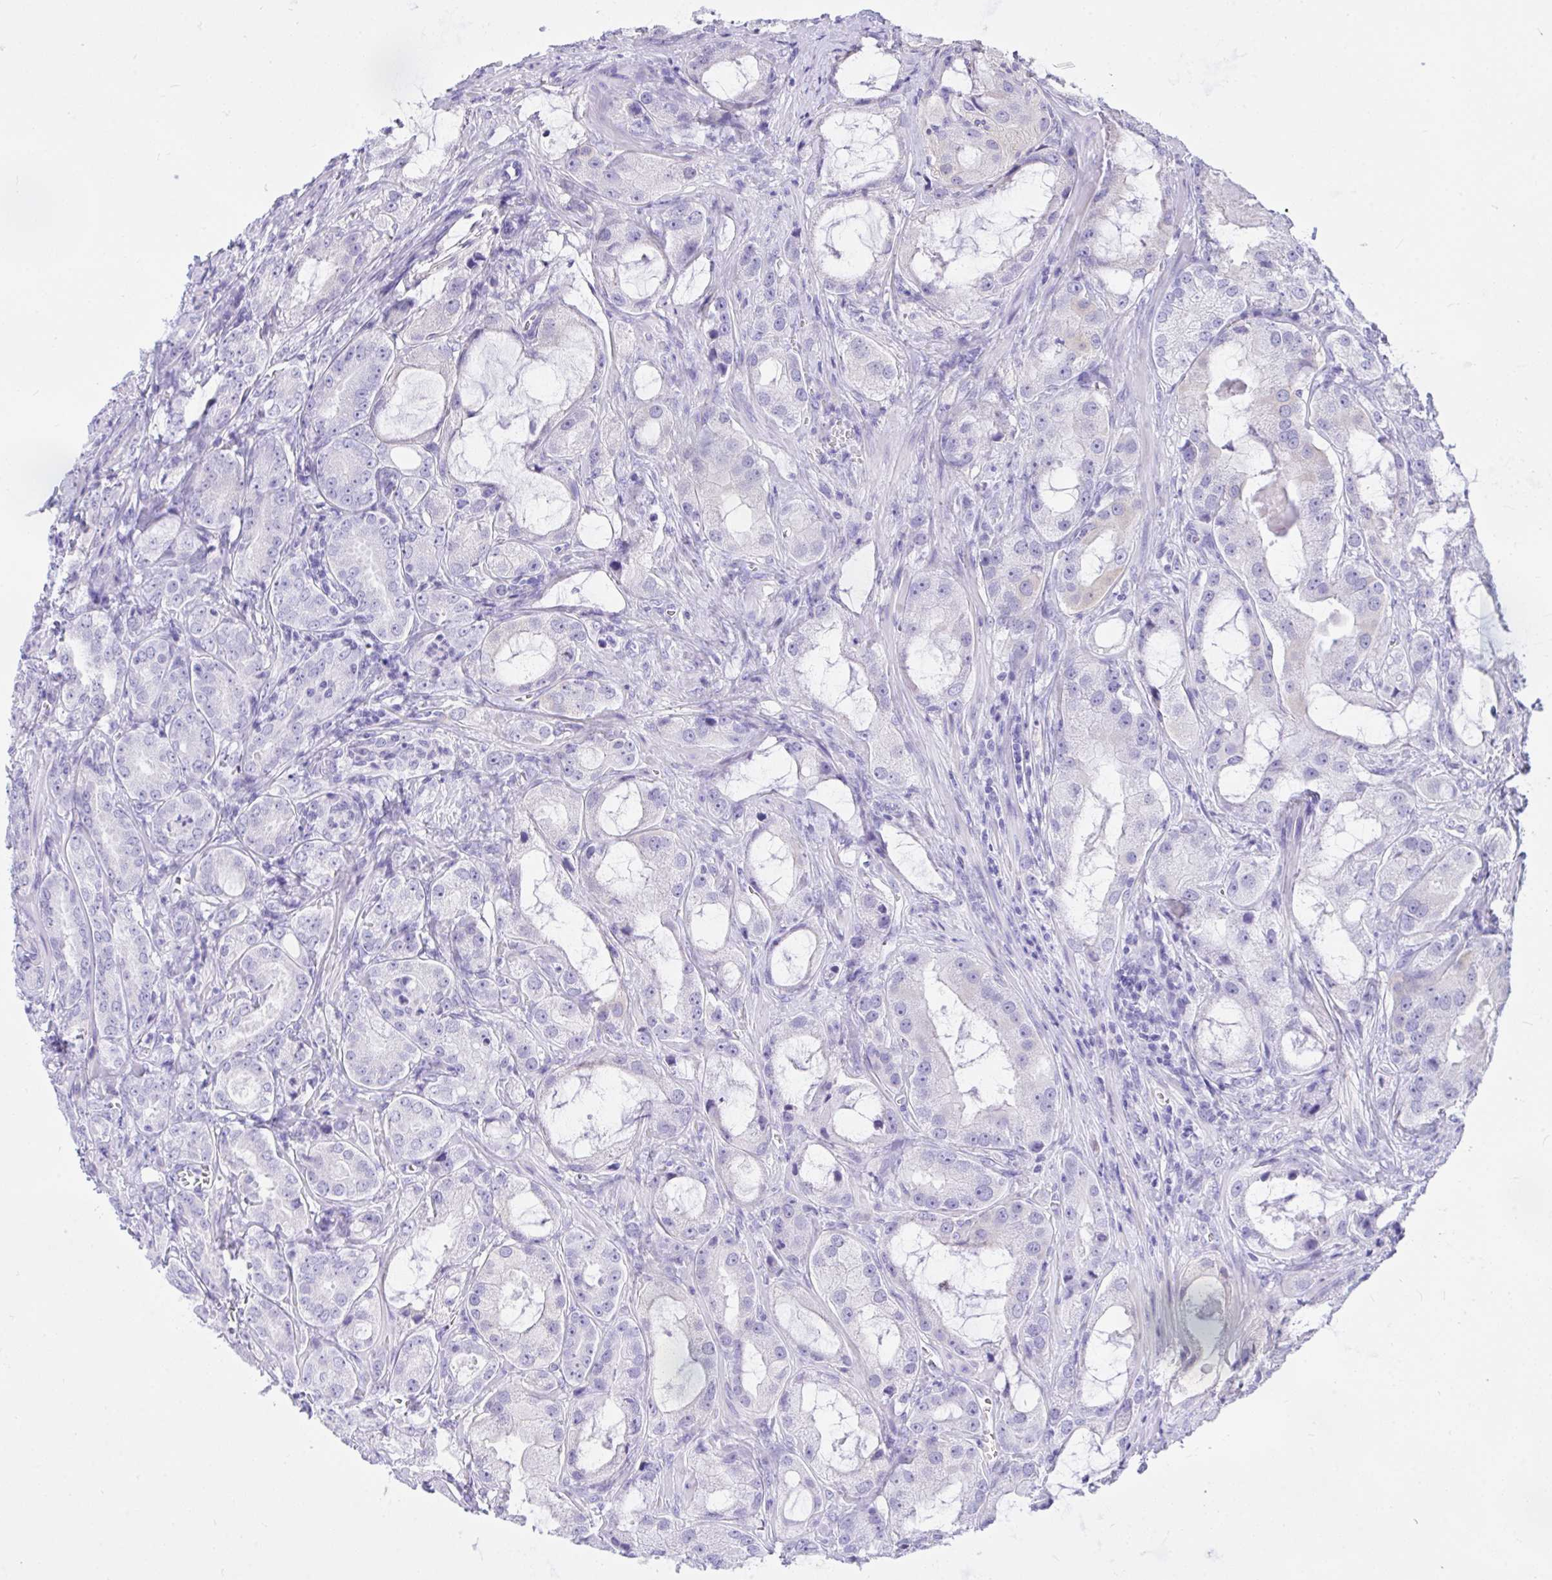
{"staining": {"intensity": "negative", "quantity": "none", "location": "none"}, "tissue": "prostate cancer", "cell_type": "Tumor cells", "image_type": "cancer", "snomed": [{"axis": "morphology", "description": "Adenocarcinoma, High grade"}, {"axis": "topography", "description": "Prostate"}], "caption": "The micrograph shows no significant staining in tumor cells of high-grade adenocarcinoma (prostate).", "gene": "TLN2", "patient": {"sex": "male", "age": 64}}